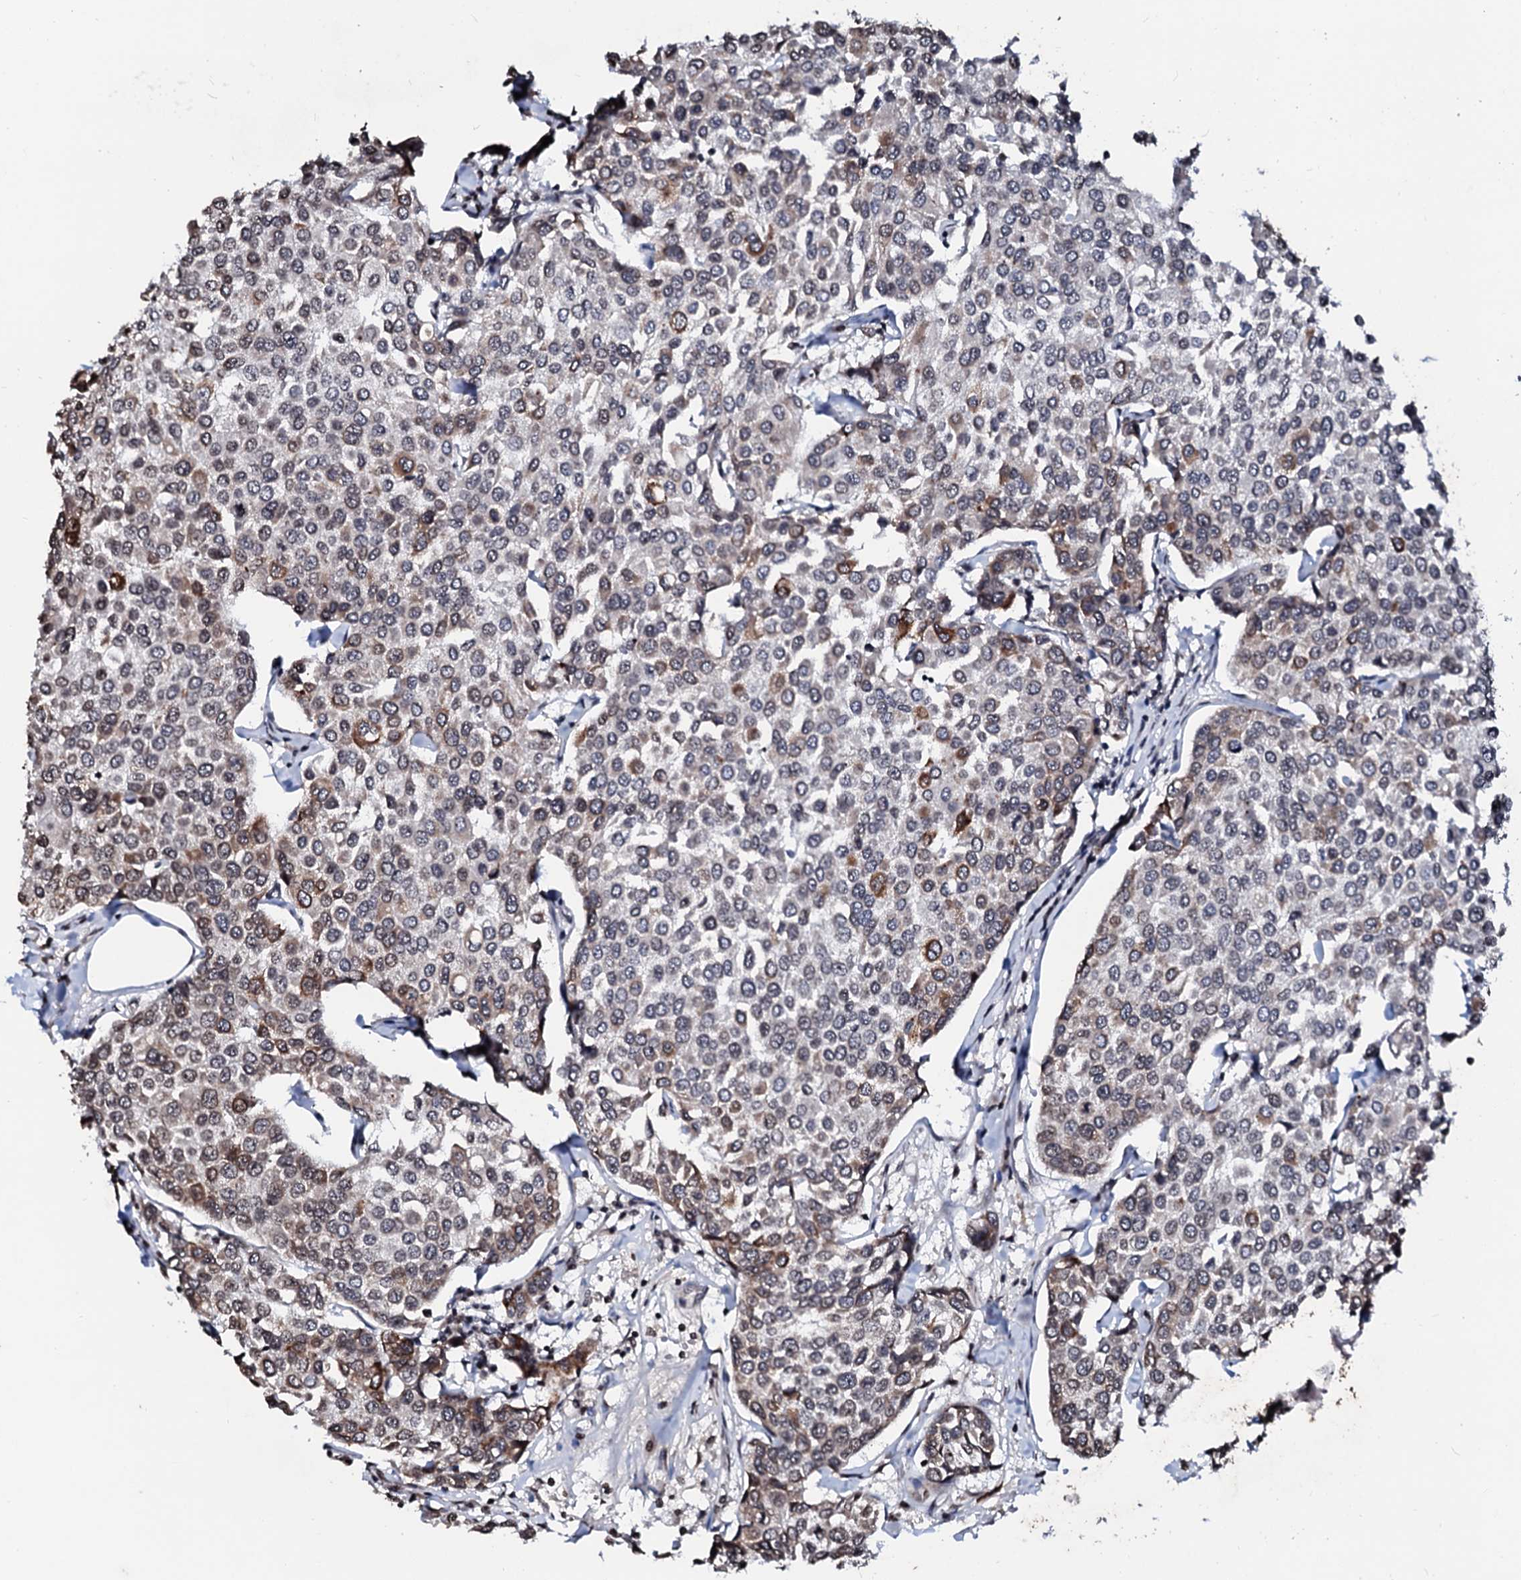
{"staining": {"intensity": "moderate", "quantity": "<25%", "location": "cytoplasmic/membranous"}, "tissue": "breast cancer", "cell_type": "Tumor cells", "image_type": "cancer", "snomed": [{"axis": "morphology", "description": "Duct carcinoma"}, {"axis": "topography", "description": "Breast"}], "caption": "This photomicrograph exhibits immunohistochemistry (IHC) staining of human infiltrating ductal carcinoma (breast), with low moderate cytoplasmic/membranous expression in approximately <25% of tumor cells.", "gene": "LSM11", "patient": {"sex": "female", "age": 55}}